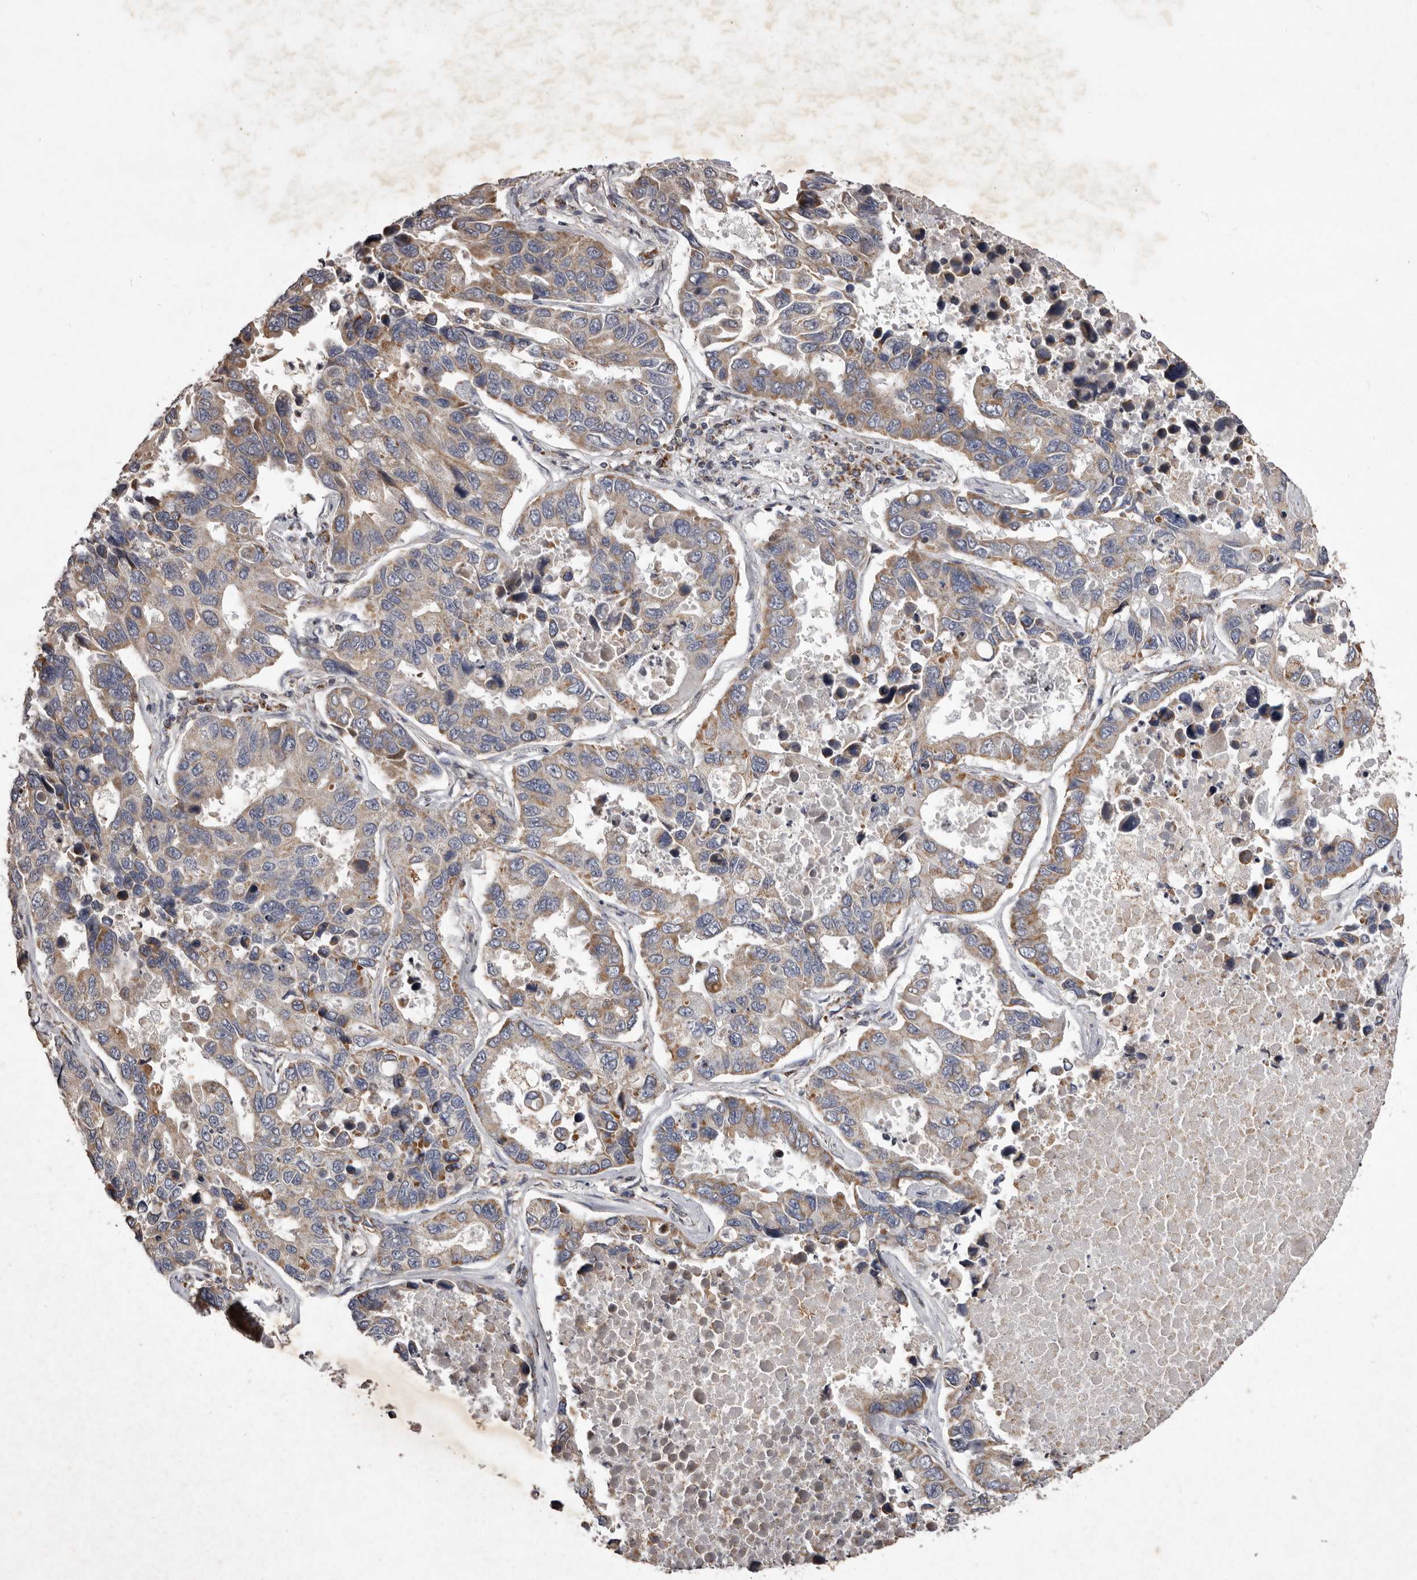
{"staining": {"intensity": "moderate", "quantity": "<25%", "location": "cytoplasmic/membranous"}, "tissue": "lung cancer", "cell_type": "Tumor cells", "image_type": "cancer", "snomed": [{"axis": "morphology", "description": "Adenocarcinoma, NOS"}, {"axis": "topography", "description": "Lung"}], "caption": "High-magnification brightfield microscopy of adenocarcinoma (lung) stained with DAB (brown) and counterstained with hematoxylin (blue). tumor cells exhibit moderate cytoplasmic/membranous staining is appreciated in about<25% of cells. (brown staining indicates protein expression, while blue staining denotes nuclei).", "gene": "CXCL14", "patient": {"sex": "male", "age": 64}}